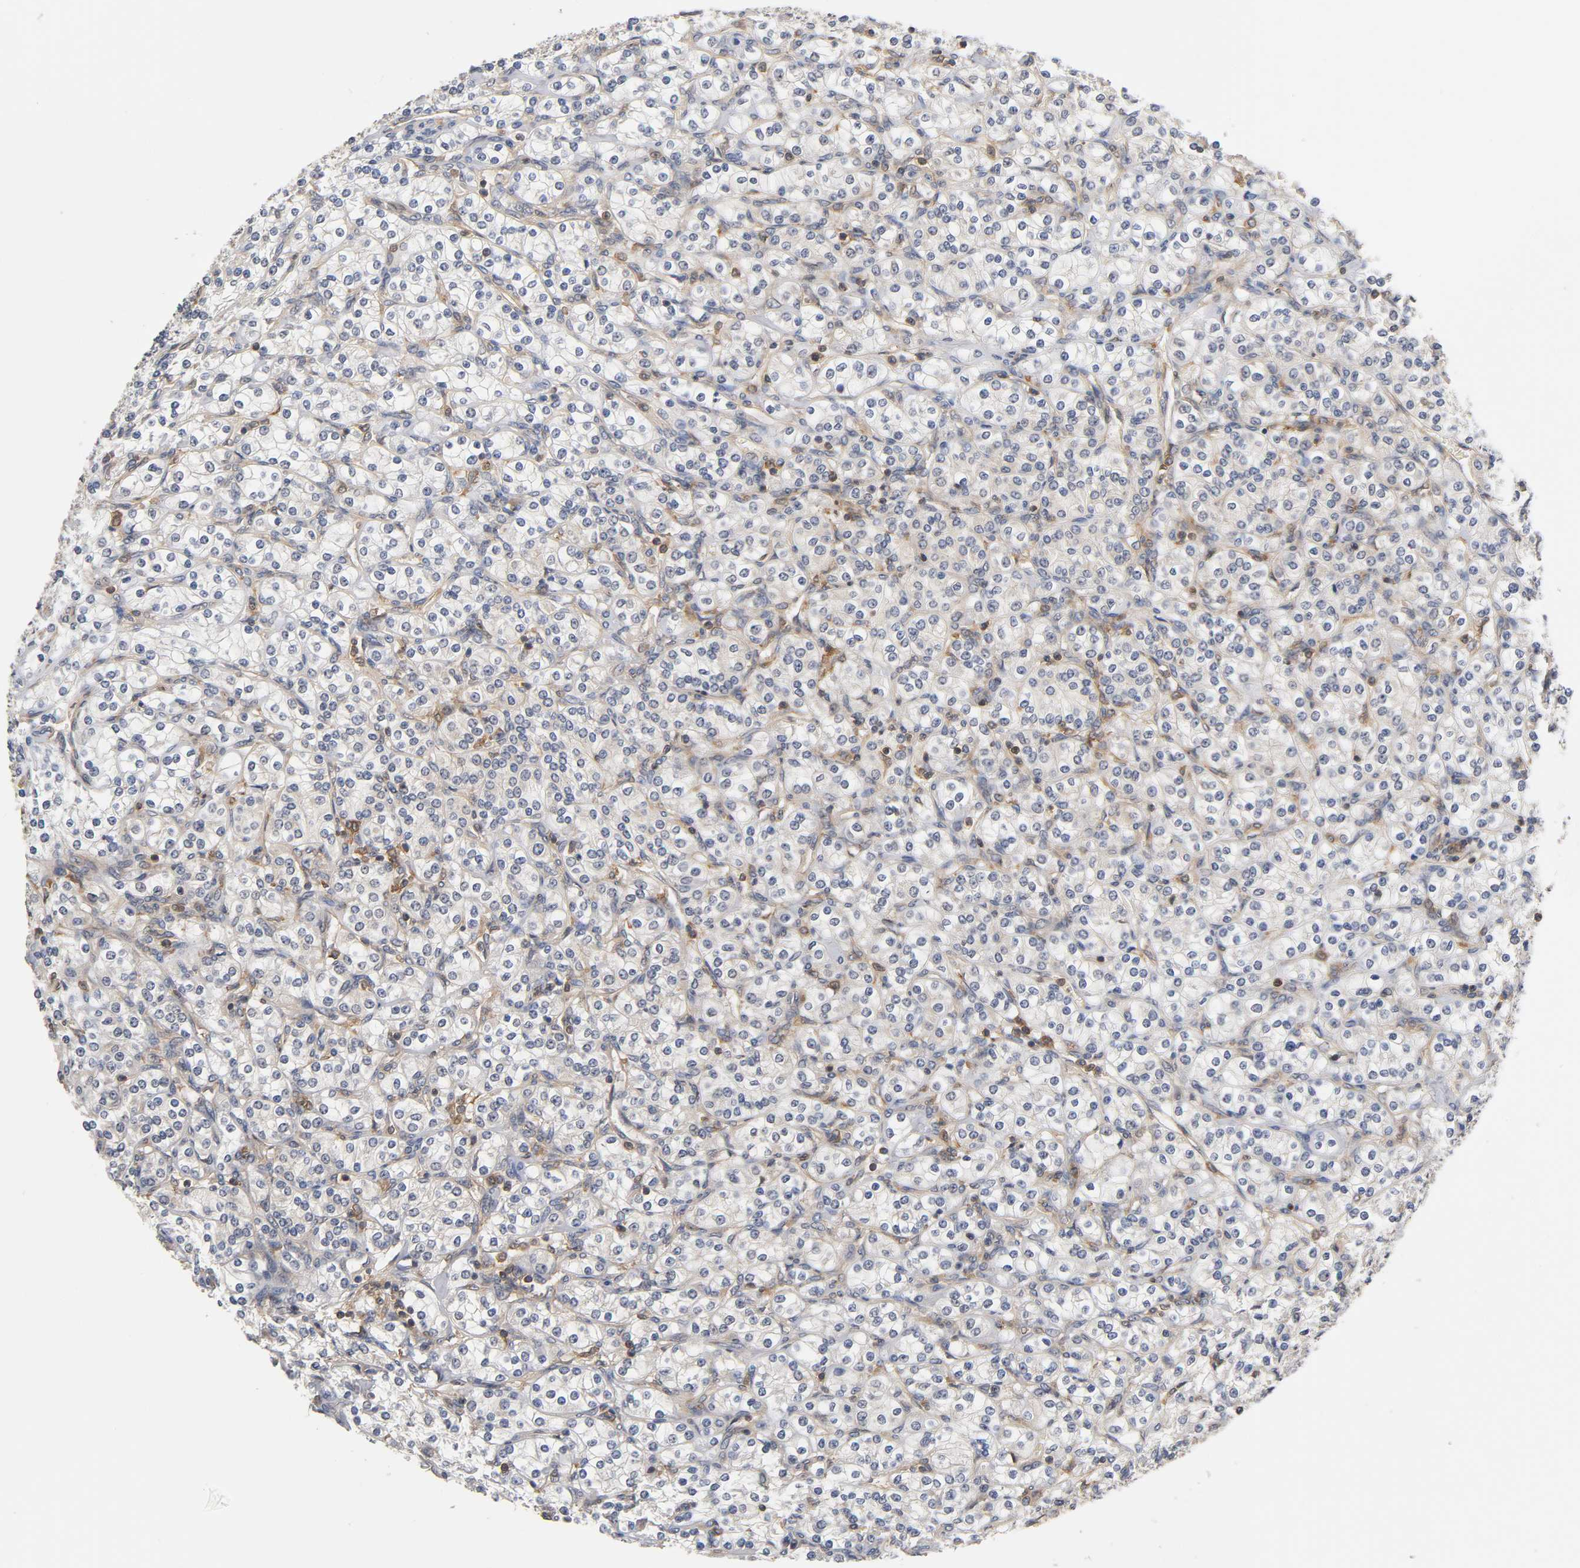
{"staining": {"intensity": "weak", "quantity": "<25%", "location": "cytoplasmic/membranous"}, "tissue": "renal cancer", "cell_type": "Tumor cells", "image_type": "cancer", "snomed": [{"axis": "morphology", "description": "Adenocarcinoma, NOS"}, {"axis": "topography", "description": "Kidney"}], "caption": "The IHC image has no significant expression in tumor cells of adenocarcinoma (renal) tissue.", "gene": "ACTR2", "patient": {"sex": "male", "age": 77}}